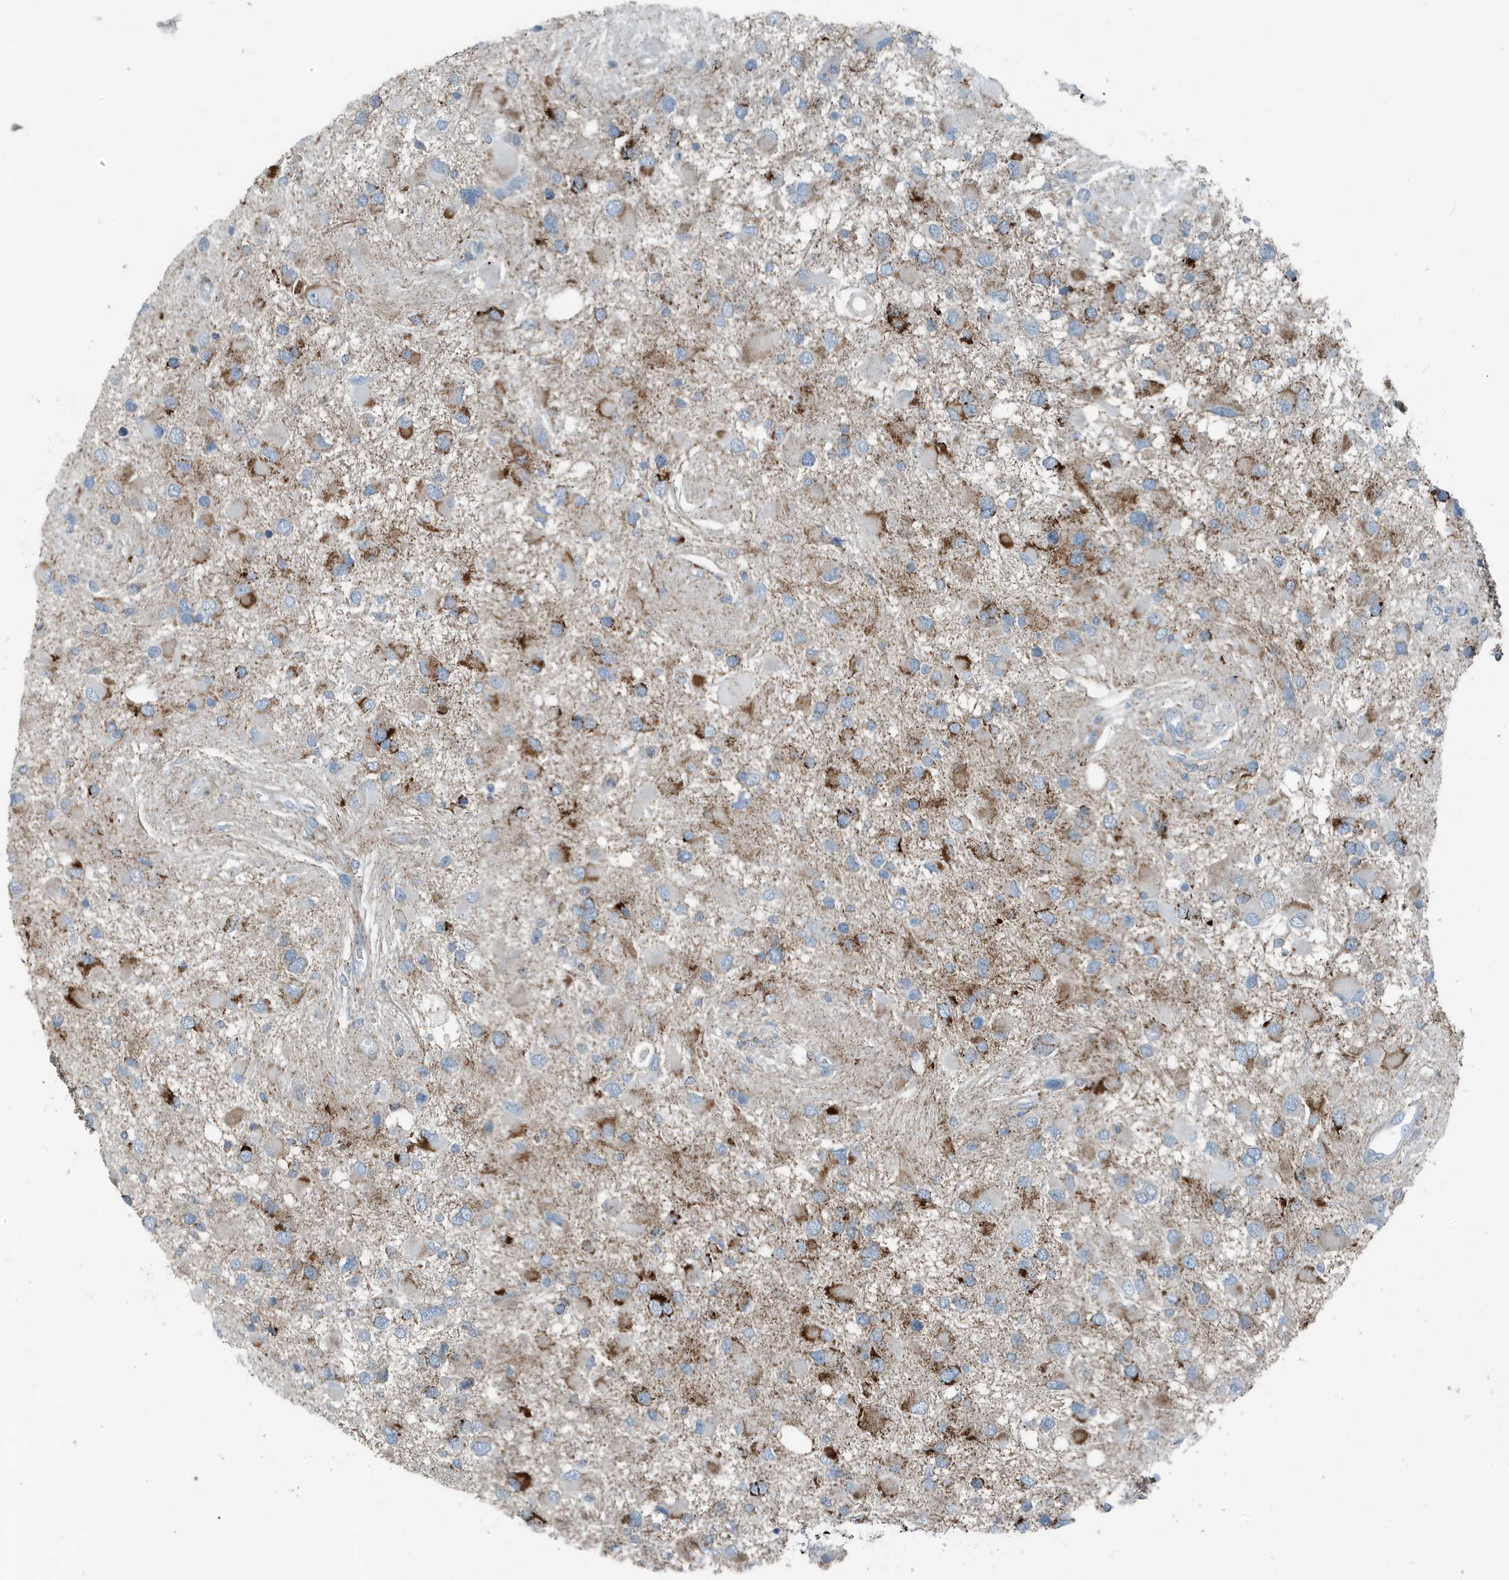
{"staining": {"intensity": "moderate", "quantity": "<25%", "location": "cytoplasmic/membranous"}, "tissue": "glioma", "cell_type": "Tumor cells", "image_type": "cancer", "snomed": [{"axis": "morphology", "description": "Glioma, malignant, High grade"}, {"axis": "topography", "description": "Brain"}], "caption": "Immunohistochemical staining of glioma demonstrates moderate cytoplasmic/membranous protein staining in about <25% of tumor cells.", "gene": "FAM162A", "patient": {"sex": "male", "age": 53}}